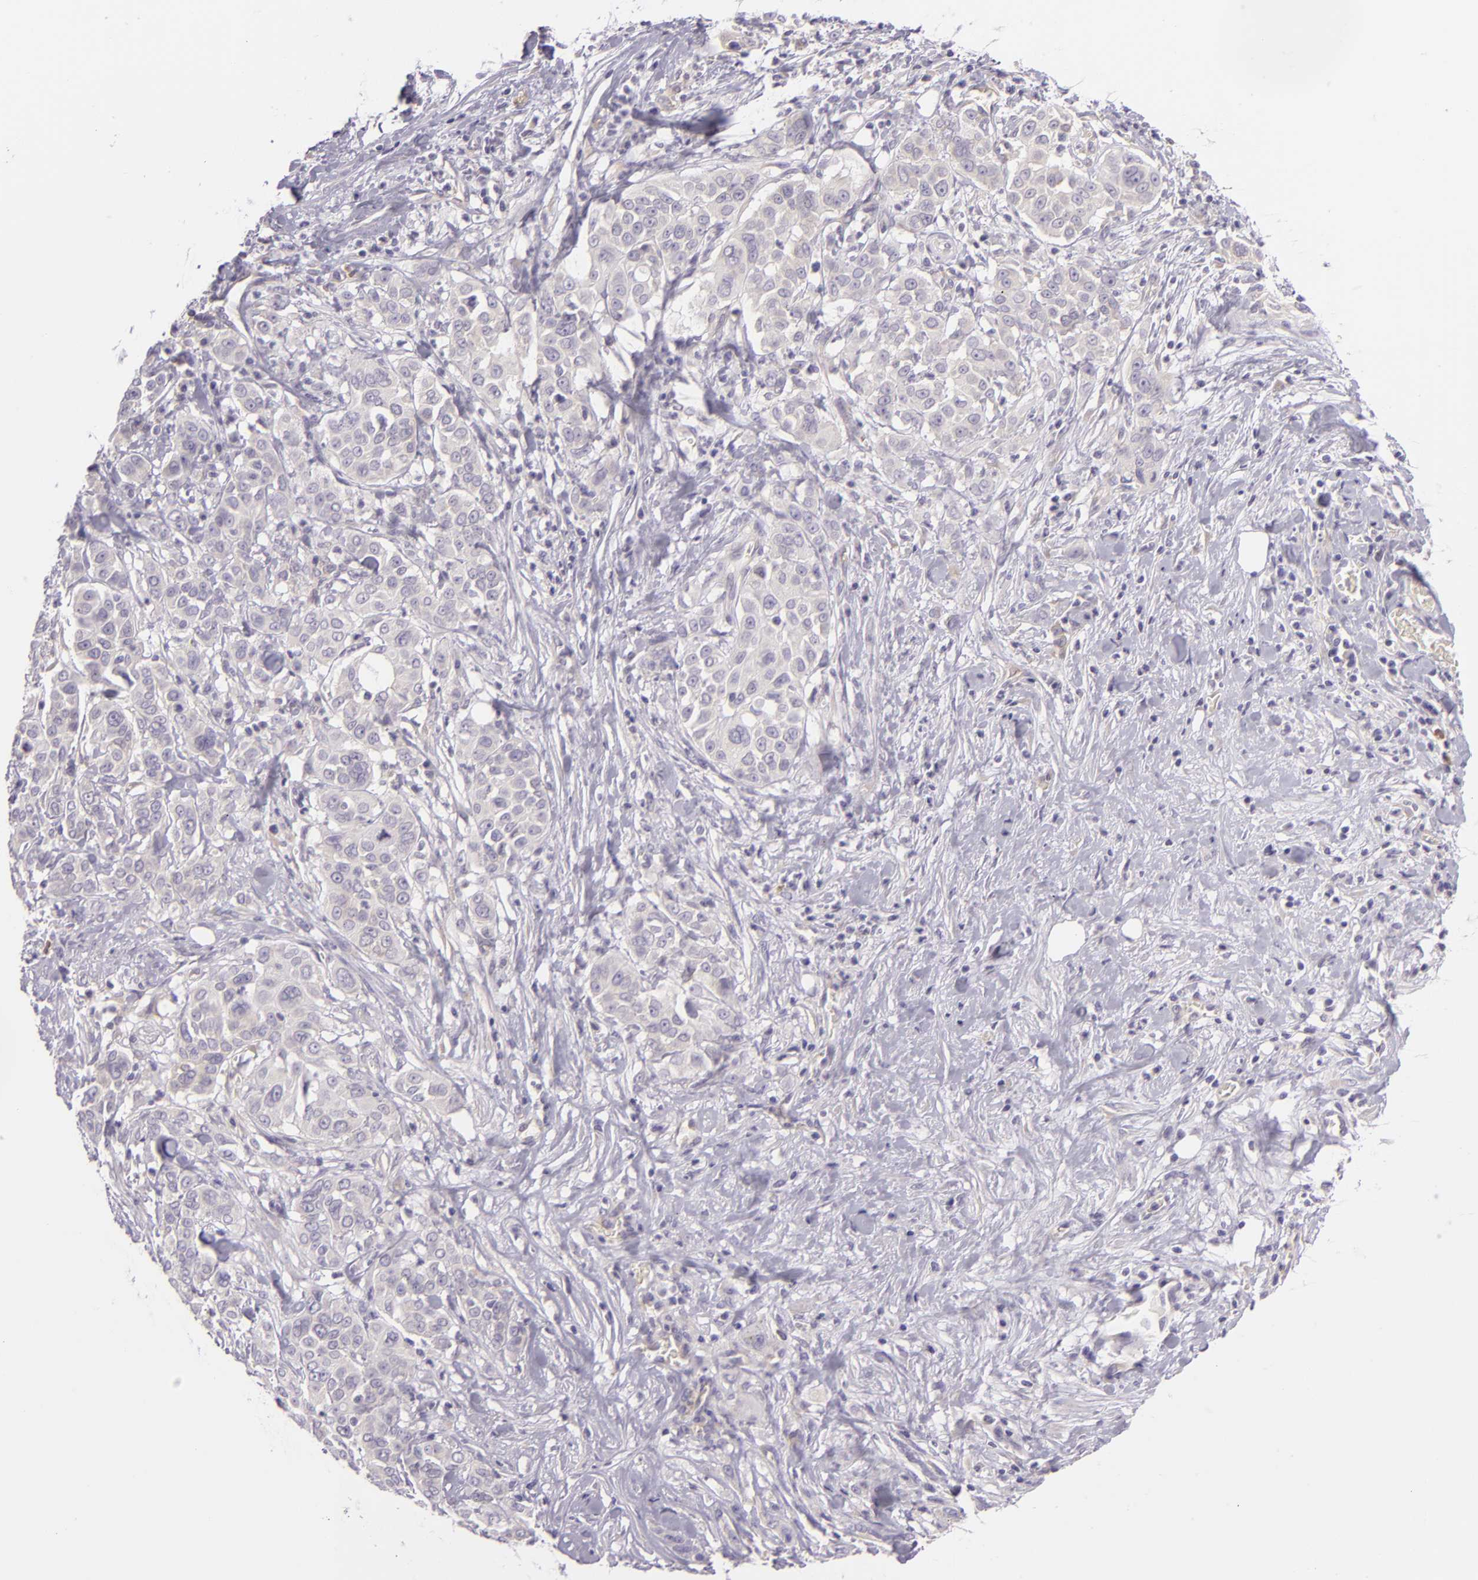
{"staining": {"intensity": "negative", "quantity": "none", "location": "none"}, "tissue": "pancreatic cancer", "cell_type": "Tumor cells", "image_type": "cancer", "snomed": [{"axis": "morphology", "description": "Adenocarcinoma, NOS"}, {"axis": "topography", "description": "Pancreas"}], "caption": "Tumor cells are negative for brown protein staining in pancreatic cancer.", "gene": "ZC3H7B", "patient": {"sex": "female", "age": 52}}